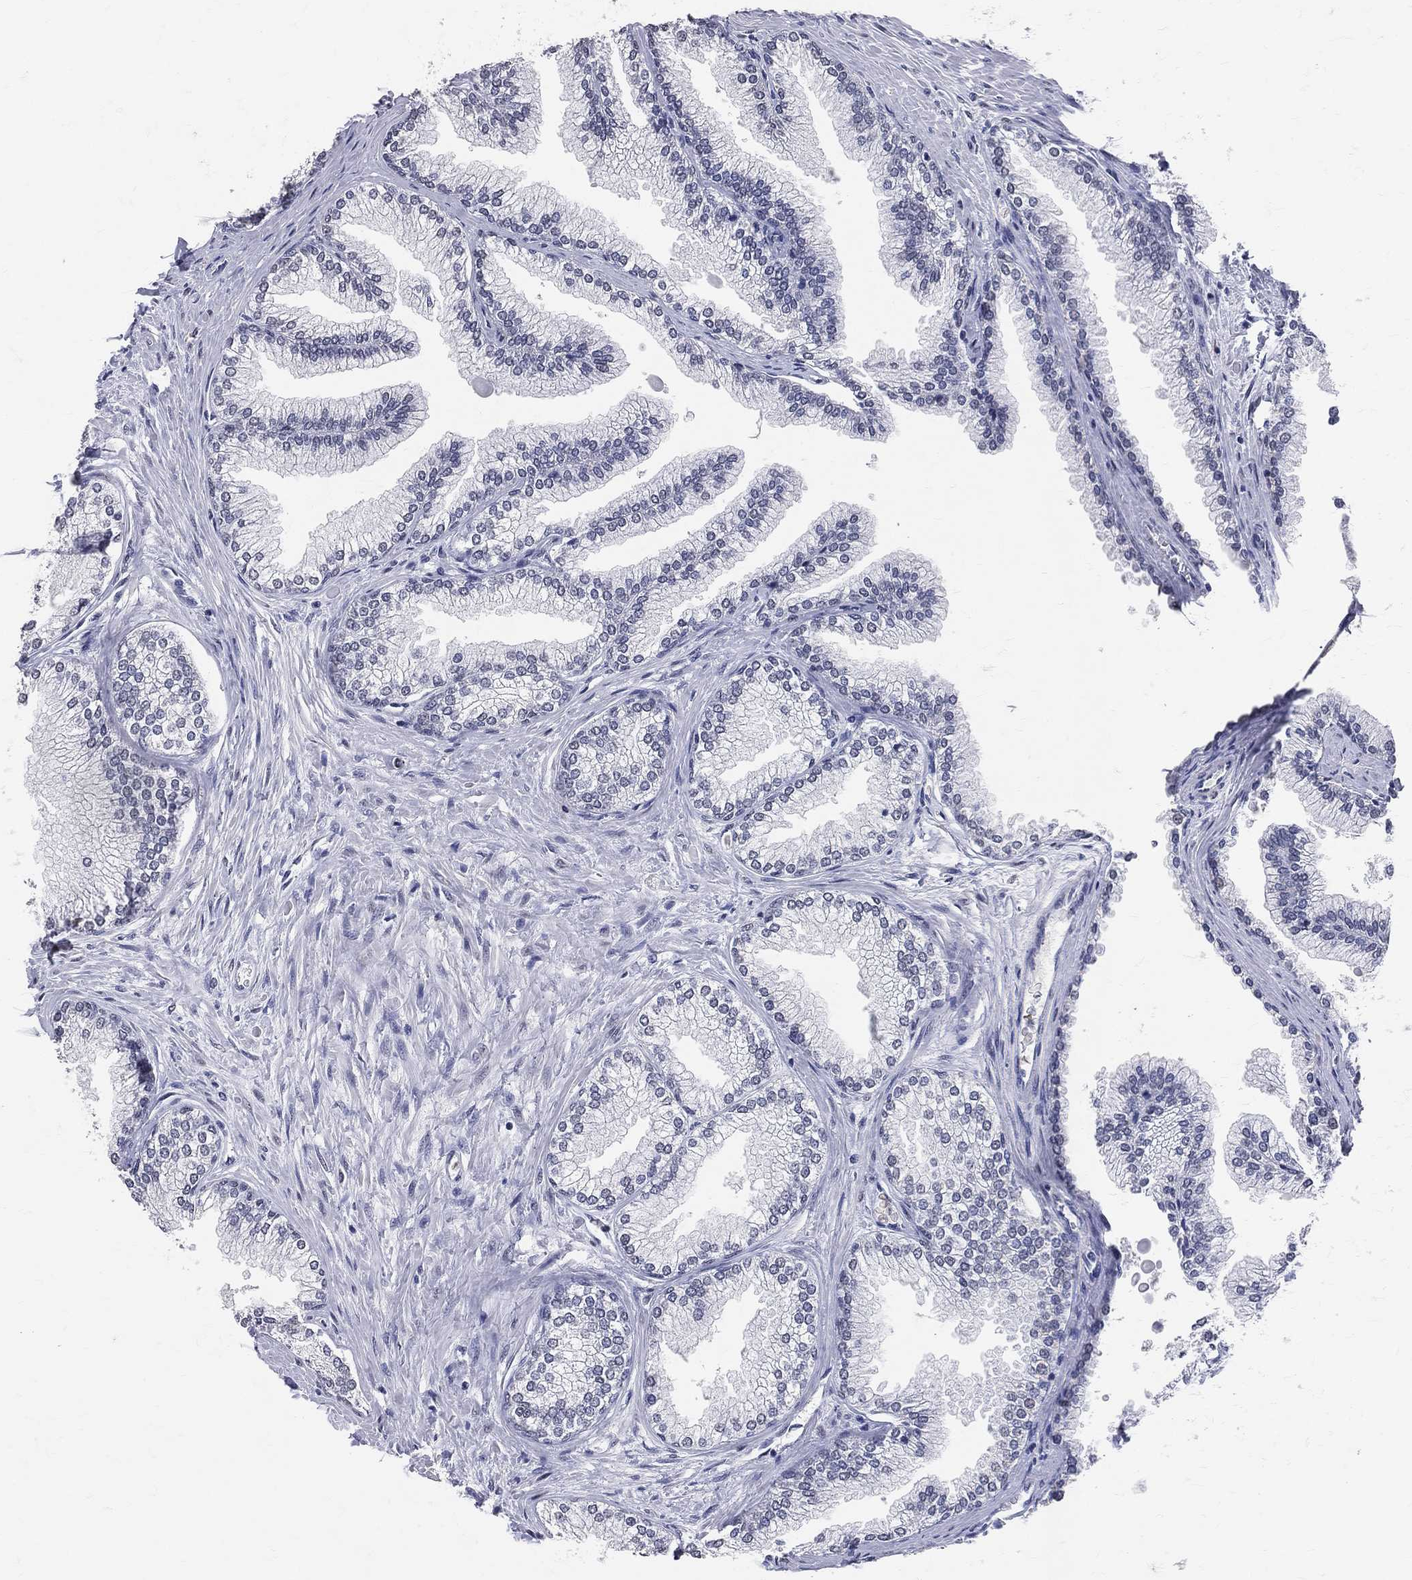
{"staining": {"intensity": "moderate", "quantity": ">75%", "location": "nuclear"}, "tissue": "prostate", "cell_type": "Glandular cells", "image_type": "normal", "snomed": [{"axis": "morphology", "description": "Normal tissue, NOS"}, {"axis": "topography", "description": "Prostate"}], "caption": "Glandular cells demonstrate moderate nuclear positivity in about >75% of cells in benign prostate.", "gene": "CDK7", "patient": {"sex": "male", "age": 72}}